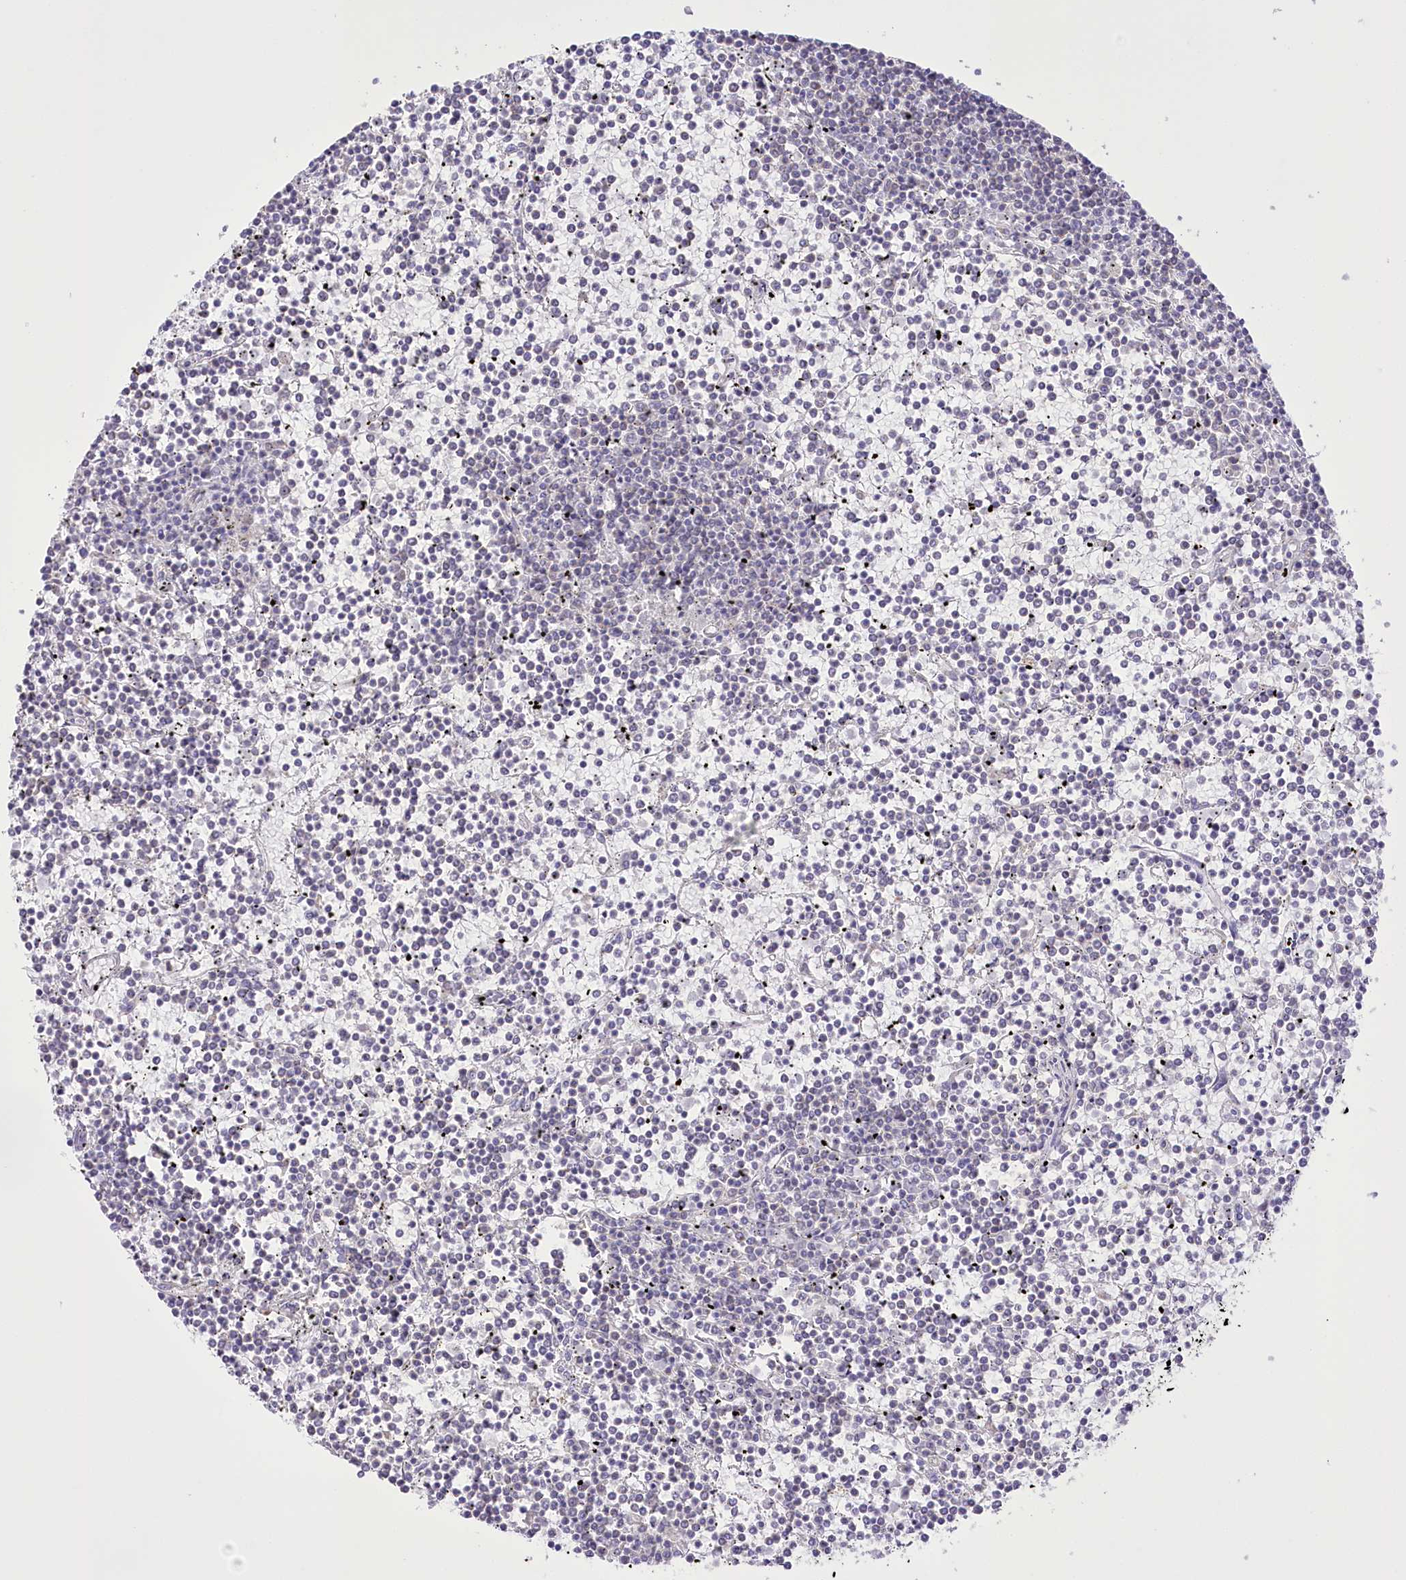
{"staining": {"intensity": "negative", "quantity": "none", "location": "none"}, "tissue": "lymphoma", "cell_type": "Tumor cells", "image_type": "cancer", "snomed": [{"axis": "morphology", "description": "Malignant lymphoma, non-Hodgkin's type, Low grade"}, {"axis": "topography", "description": "Spleen"}], "caption": "Immunohistochemical staining of malignant lymphoma, non-Hodgkin's type (low-grade) displays no significant staining in tumor cells.", "gene": "FAM216A", "patient": {"sex": "female", "age": 19}}